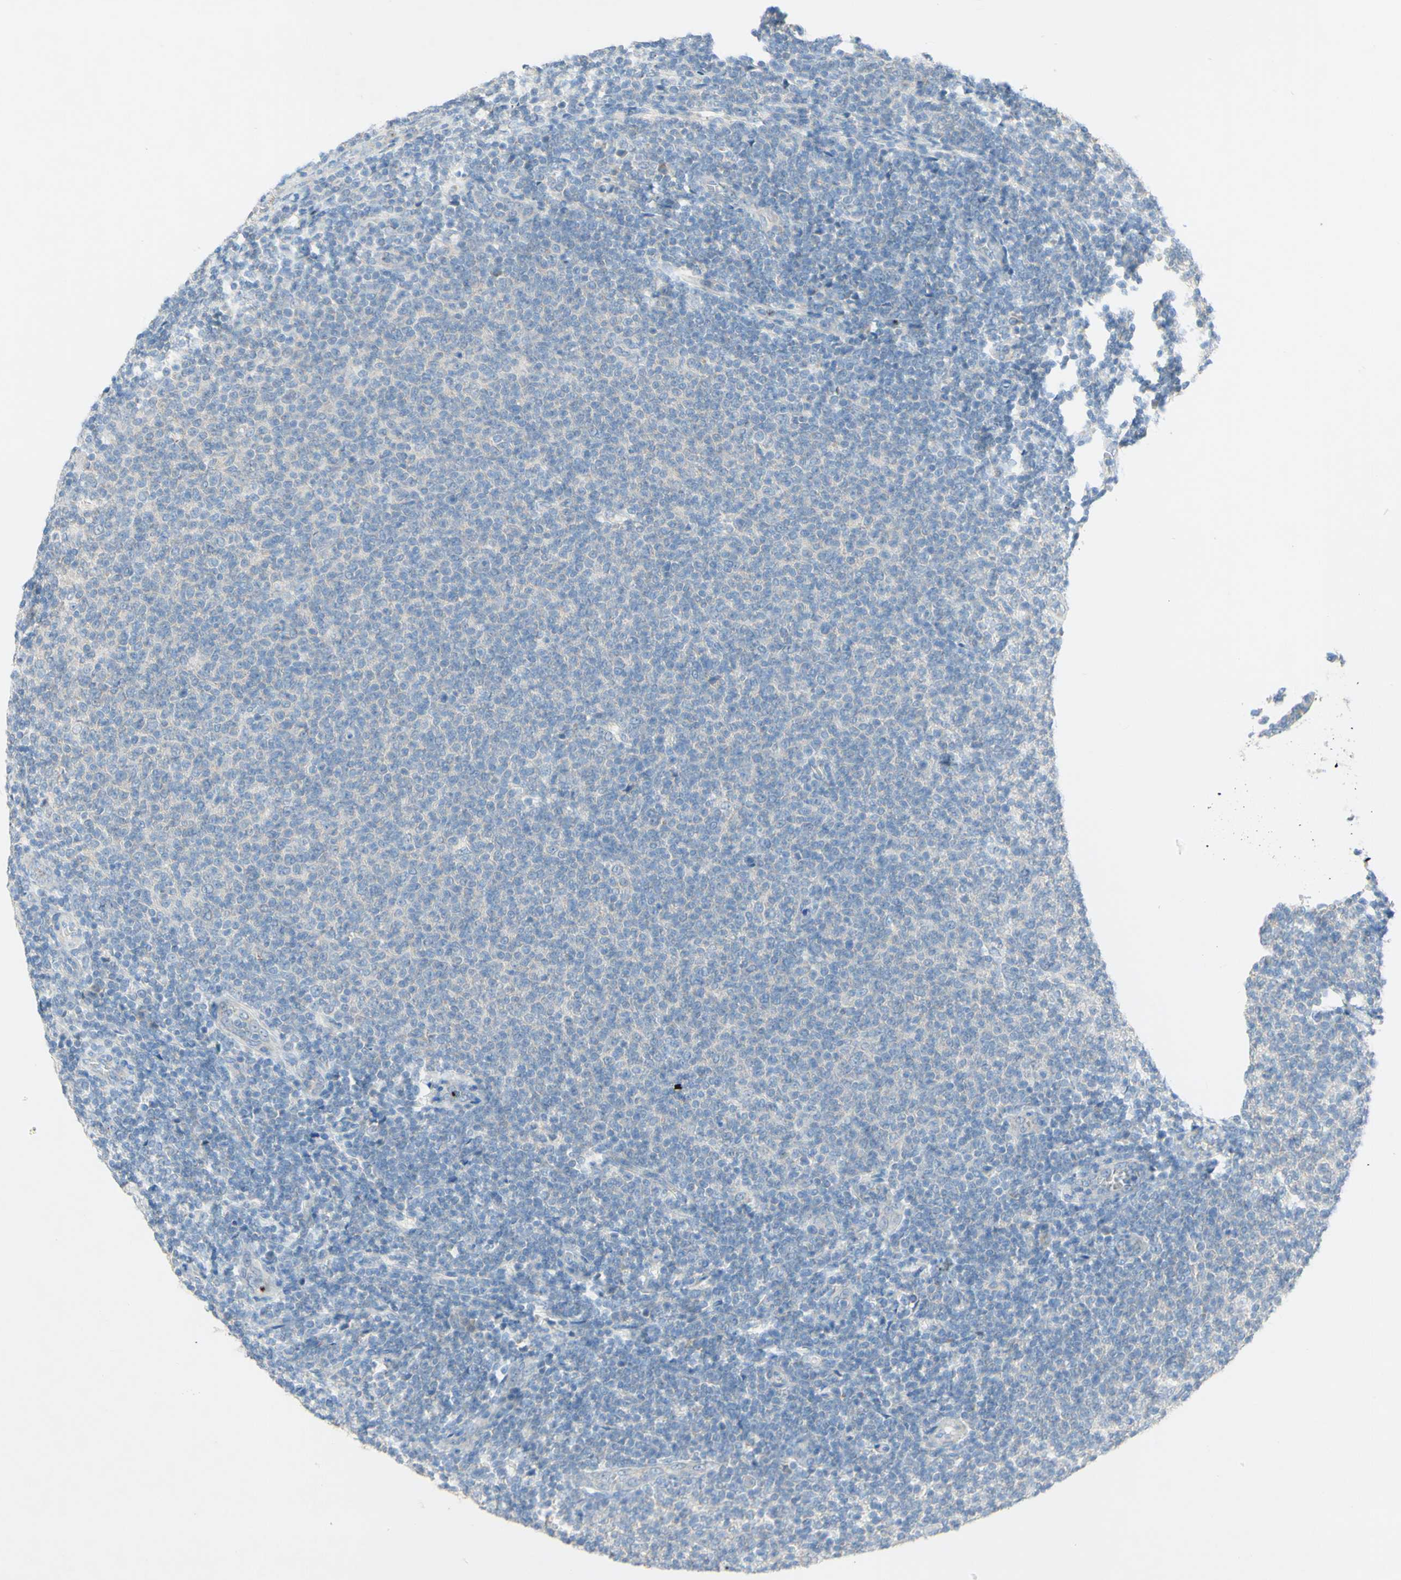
{"staining": {"intensity": "negative", "quantity": "none", "location": "none"}, "tissue": "lymphoma", "cell_type": "Tumor cells", "image_type": "cancer", "snomed": [{"axis": "morphology", "description": "Malignant lymphoma, non-Hodgkin's type, Low grade"}, {"axis": "topography", "description": "Lymph node"}], "caption": "Immunohistochemistry photomicrograph of neoplastic tissue: malignant lymphoma, non-Hodgkin's type (low-grade) stained with DAB (3,3'-diaminobenzidine) demonstrates no significant protein expression in tumor cells.", "gene": "ACADL", "patient": {"sex": "male", "age": 66}}